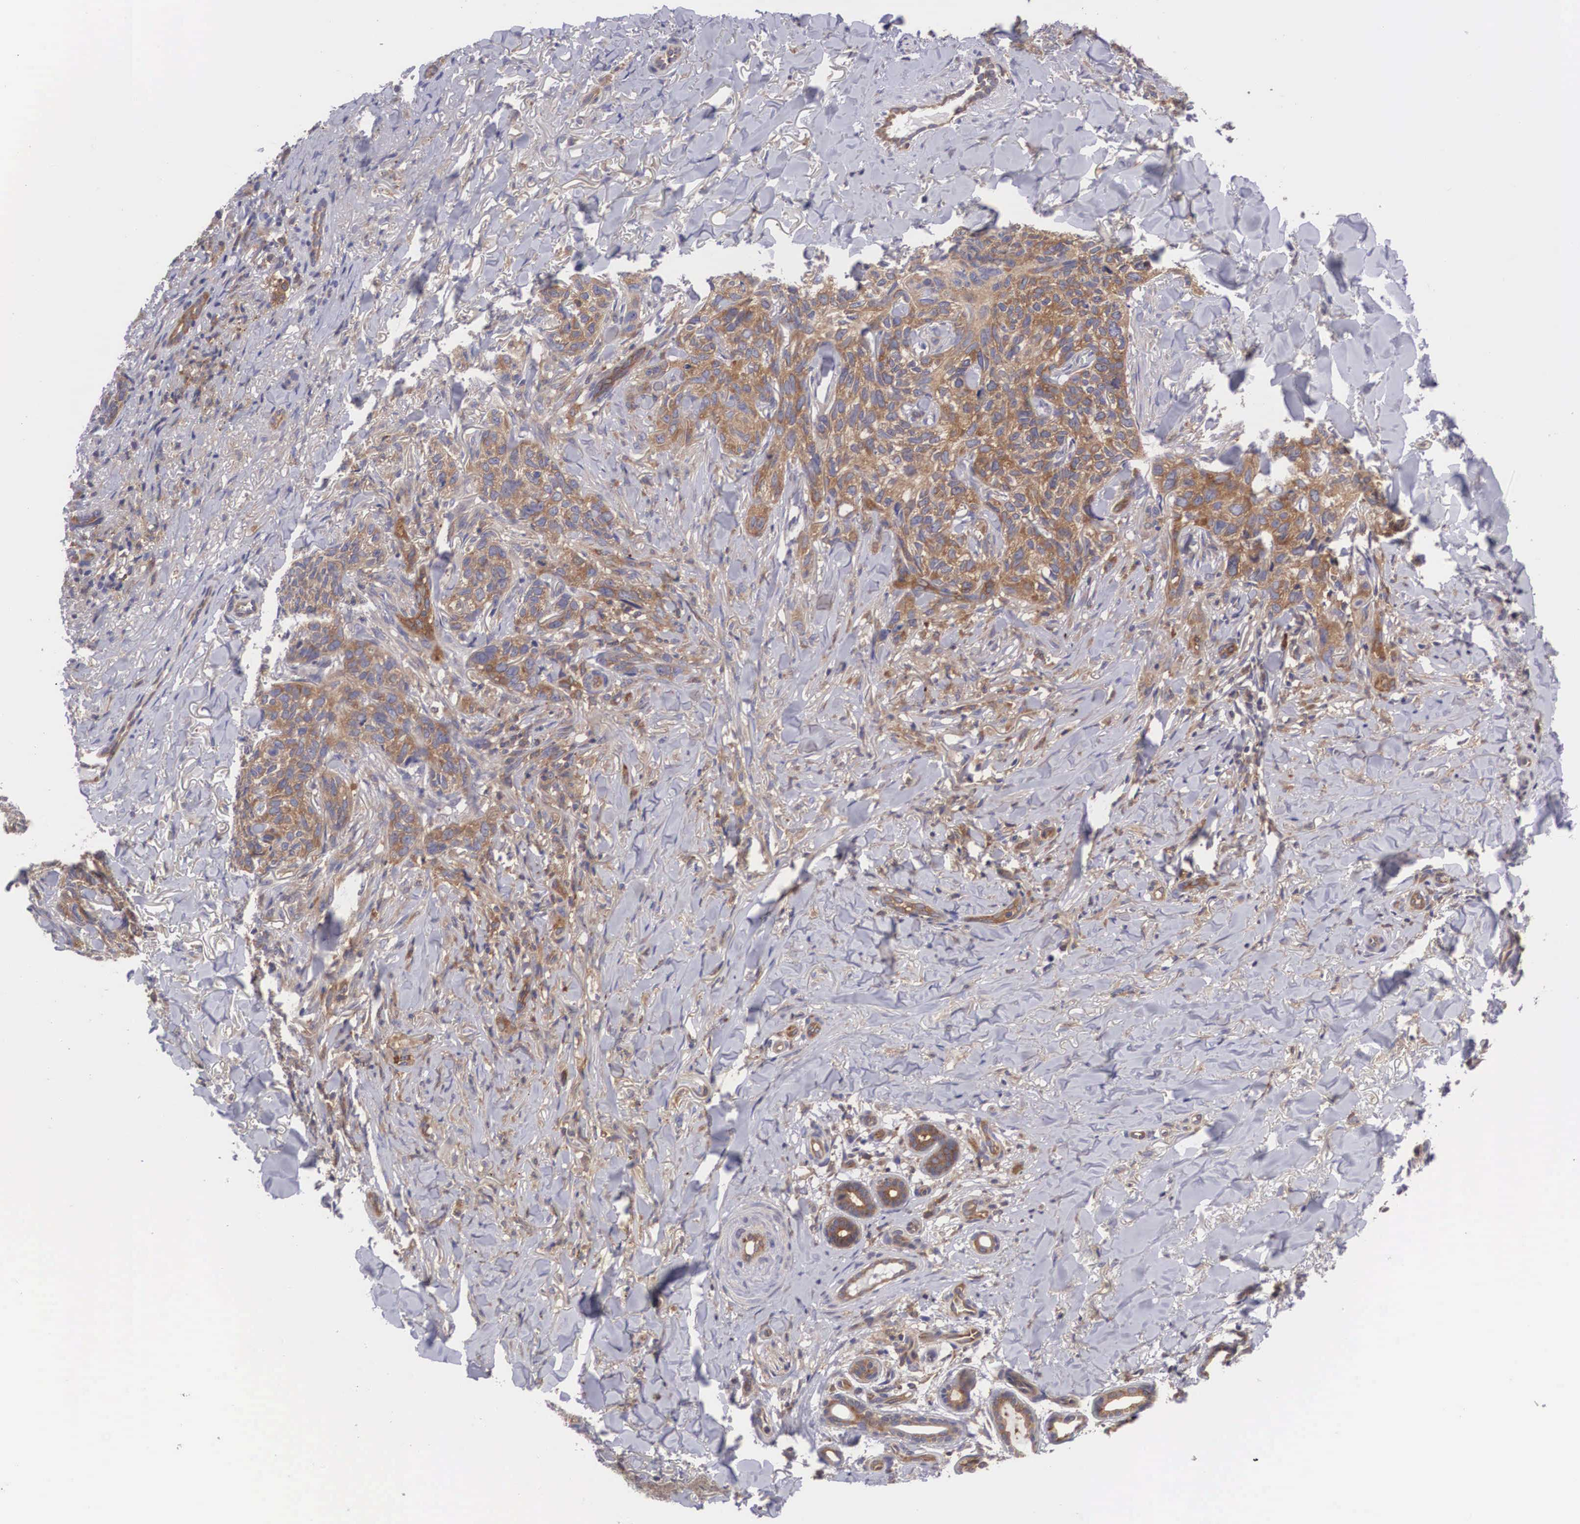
{"staining": {"intensity": "moderate", "quantity": "25%-75%", "location": "cytoplasmic/membranous"}, "tissue": "skin cancer", "cell_type": "Tumor cells", "image_type": "cancer", "snomed": [{"axis": "morphology", "description": "Normal tissue, NOS"}, {"axis": "morphology", "description": "Basal cell carcinoma"}, {"axis": "topography", "description": "Skin"}], "caption": "Skin cancer (basal cell carcinoma) tissue exhibits moderate cytoplasmic/membranous positivity in about 25%-75% of tumor cells, visualized by immunohistochemistry.", "gene": "GRIPAP1", "patient": {"sex": "male", "age": 81}}